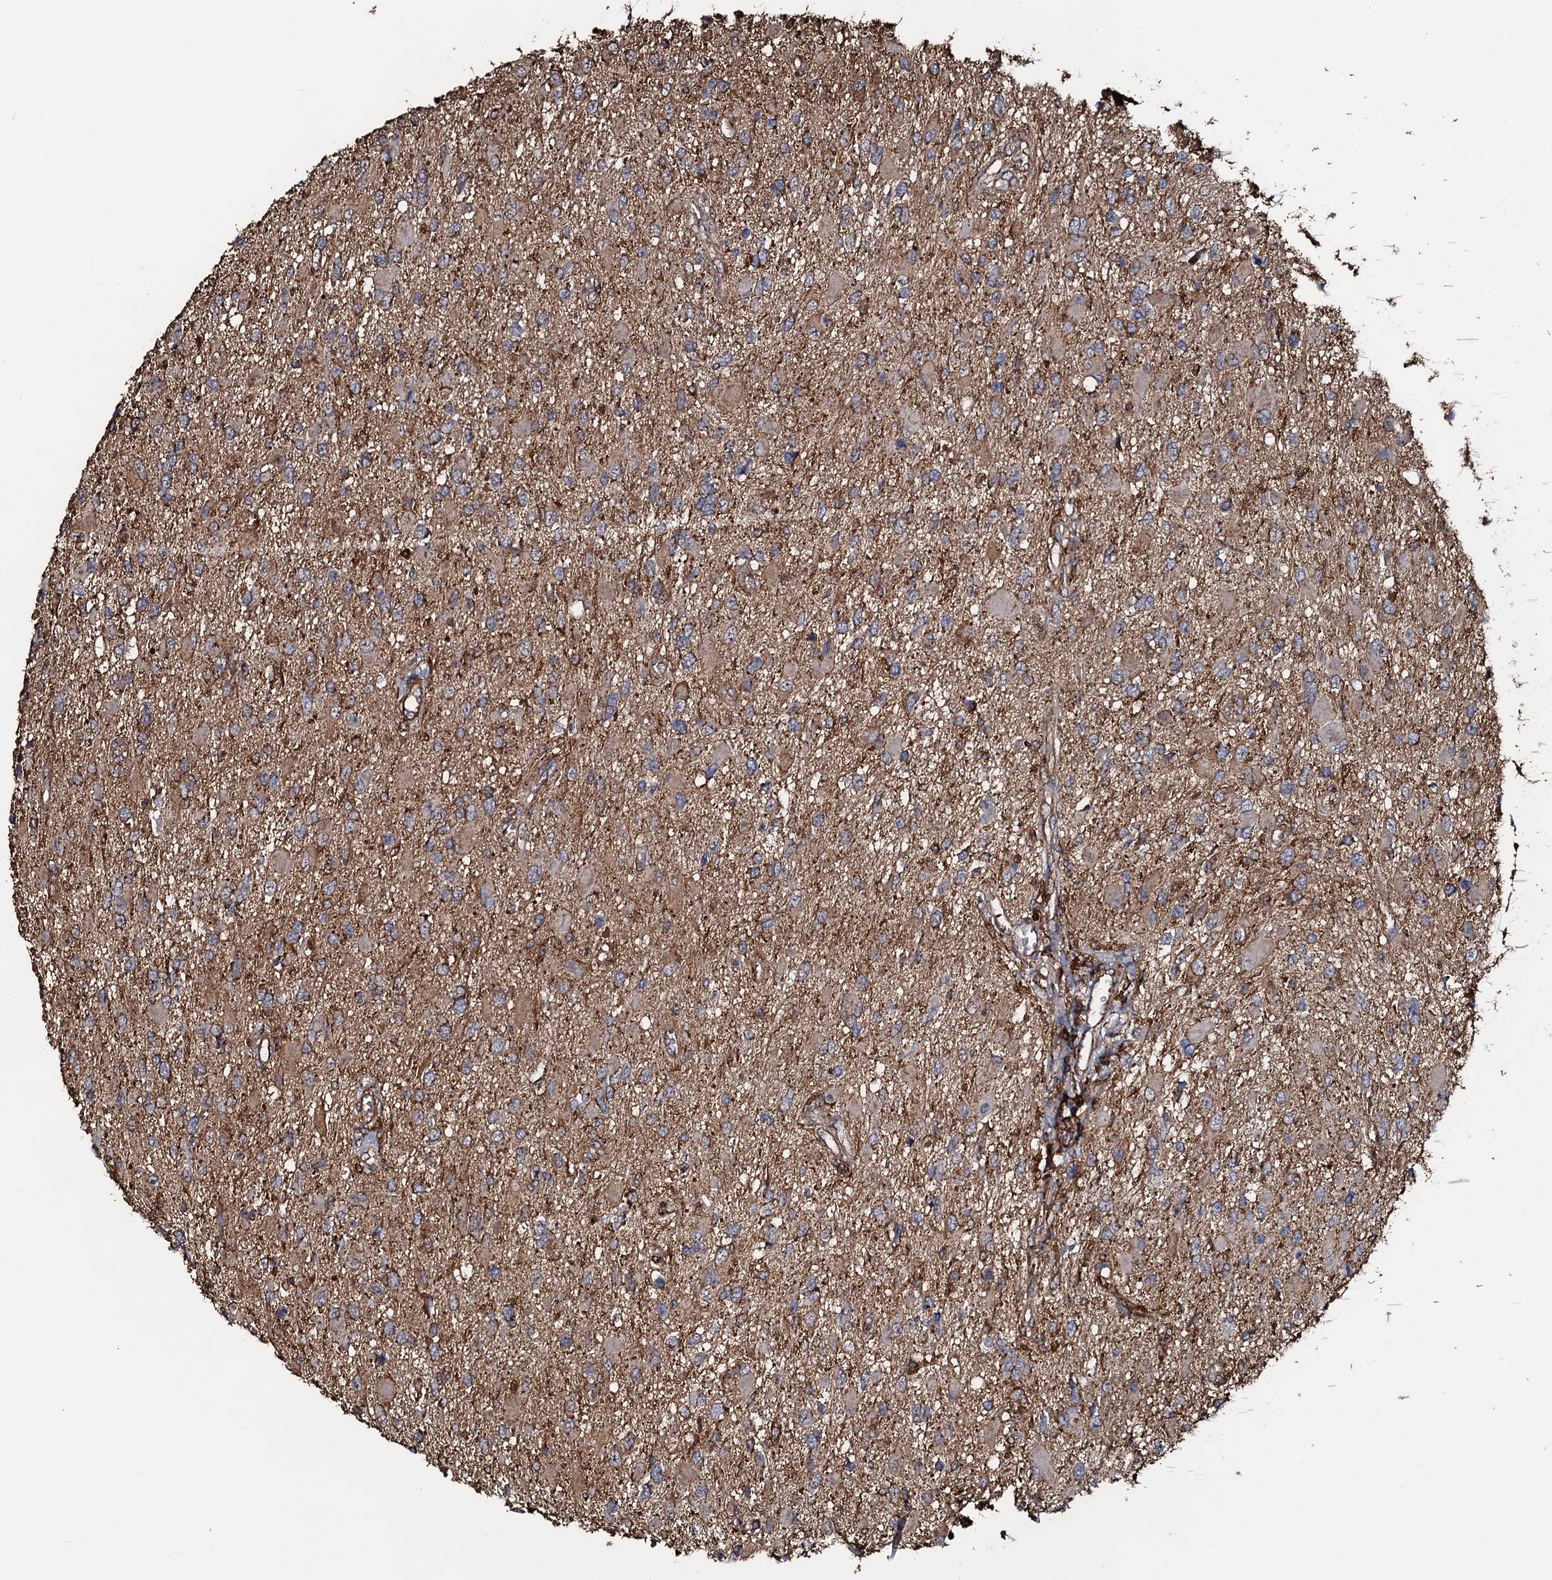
{"staining": {"intensity": "weak", "quantity": "25%-75%", "location": "cytoplasmic/membranous"}, "tissue": "glioma", "cell_type": "Tumor cells", "image_type": "cancer", "snomed": [{"axis": "morphology", "description": "Glioma, malignant, High grade"}, {"axis": "topography", "description": "Brain"}], "caption": "Immunohistochemical staining of human glioma shows low levels of weak cytoplasmic/membranous protein expression in approximately 25%-75% of tumor cells.", "gene": "VWA8", "patient": {"sex": "male", "age": 53}}